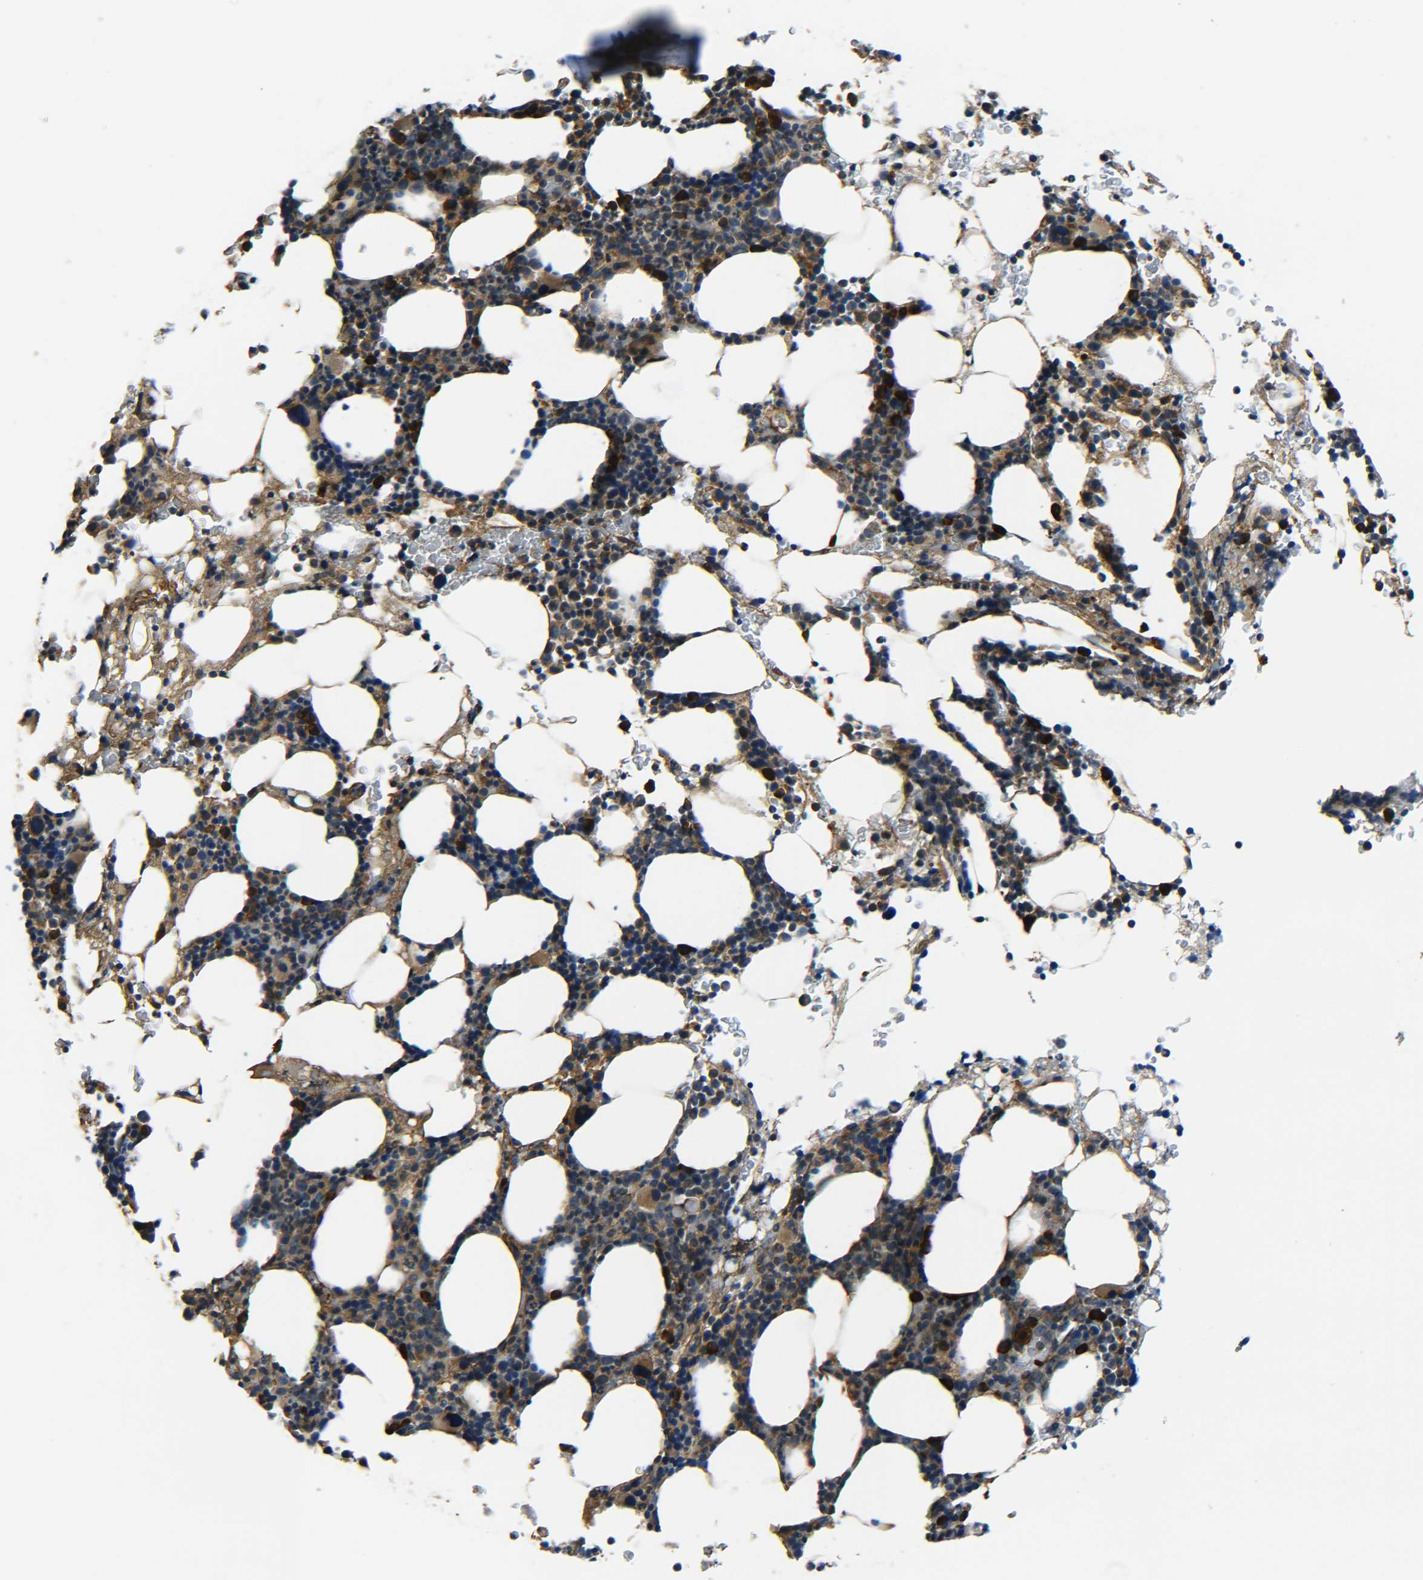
{"staining": {"intensity": "moderate", "quantity": ">75%", "location": "cytoplasmic/membranous"}, "tissue": "bone marrow", "cell_type": "Hematopoietic cells", "image_type": "normal", "snomed": [{"axis": "morphology", "description": "Normal tissue, NOS"}, {"axis": "morphology", "description": "Inflammation, NOS"}, {"axis": "topography", "description": "Bone marrow"}], "caption": "Immunohistochemical staining of benign bone marrow displays medium levels of moderate cytoplasmic/membranous positivity in about >75% of hematopoietic cells. (DAB (3,3'-diaminobenzidine) IHC with brightfield microscopy, high magnification).", "gene": "PREB", "patient": {"sex": "female", "age": 84}}